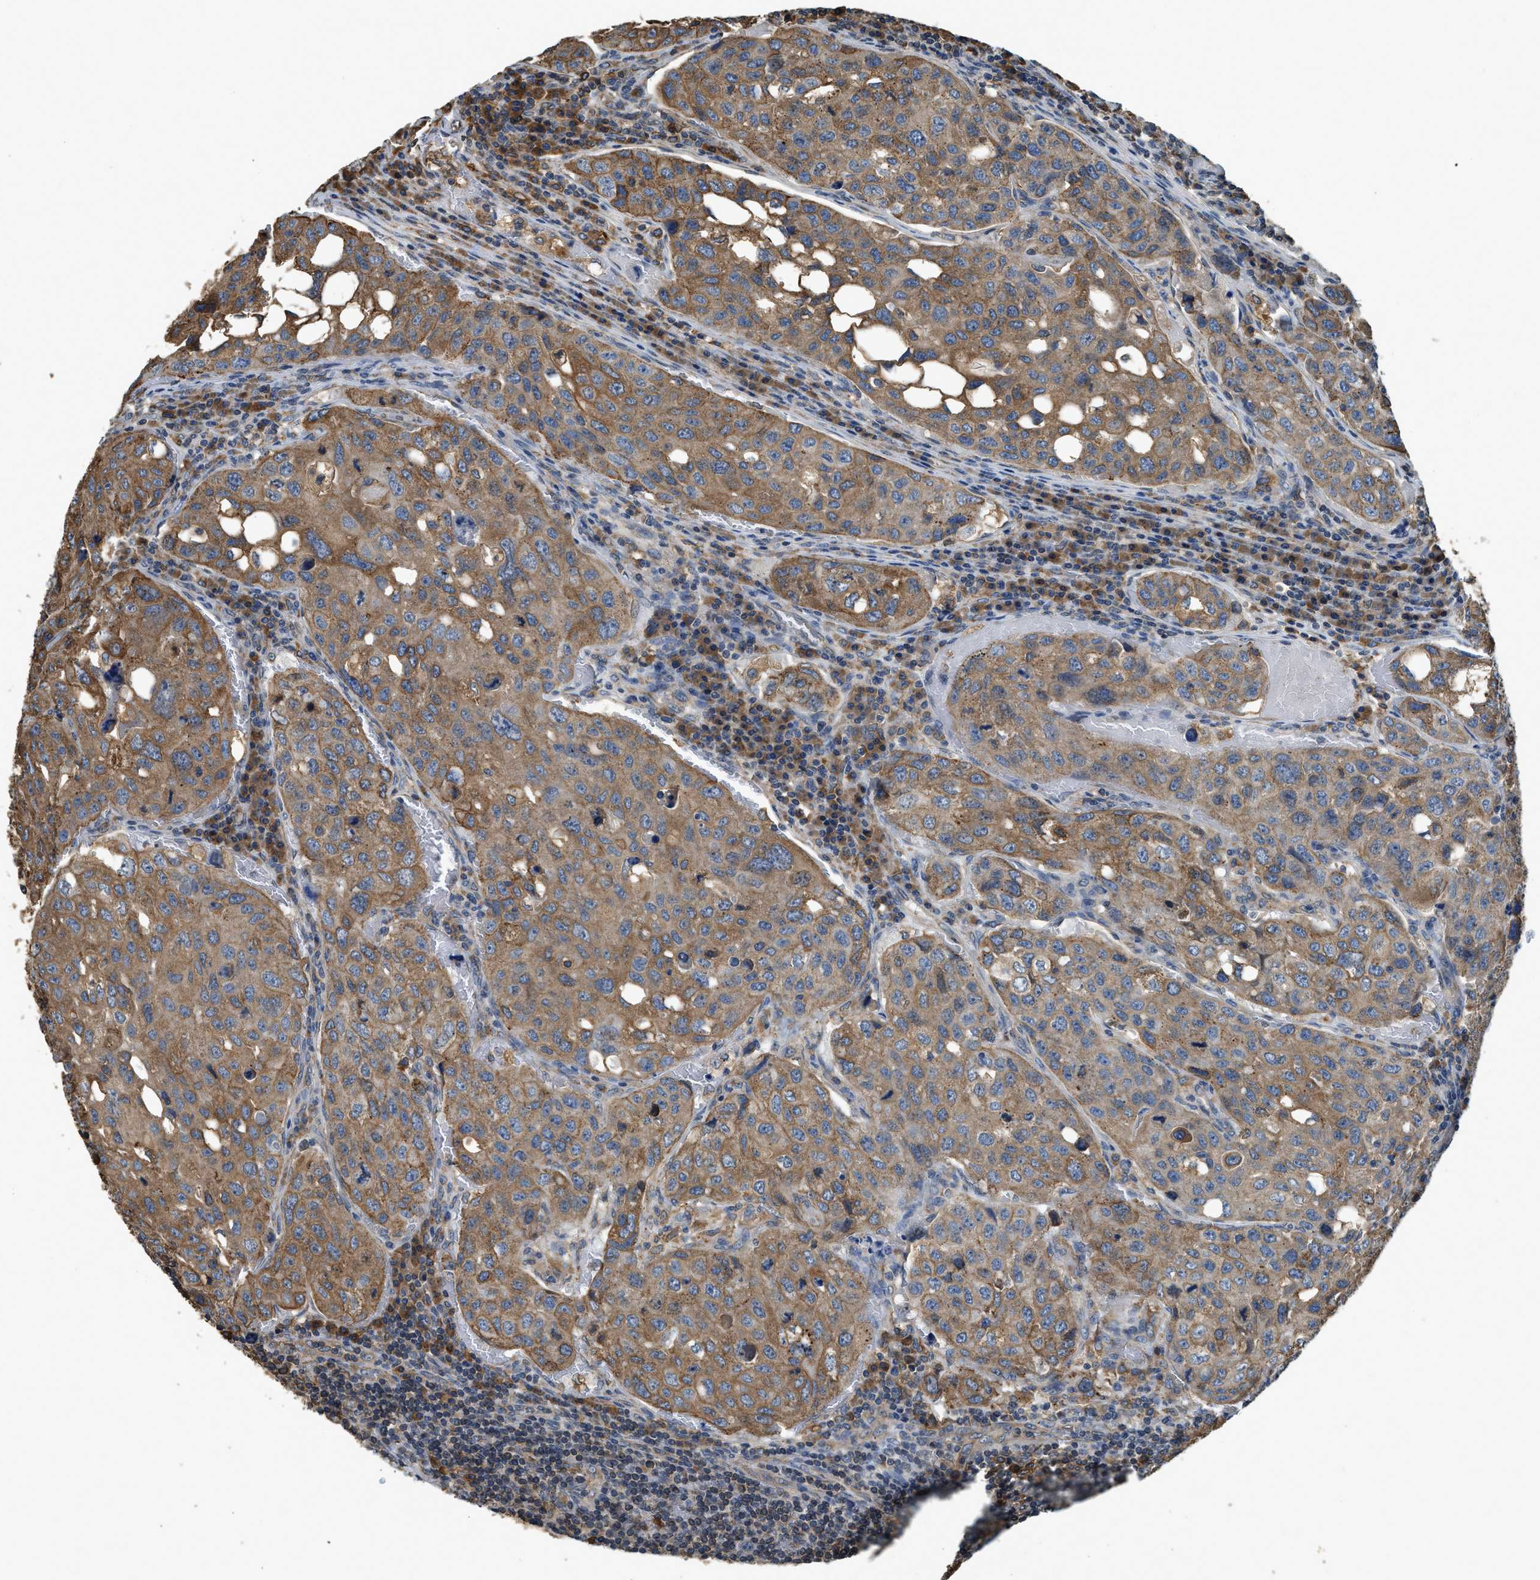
{"staining": {"intensity": "moderate", "quantity": ">75%", "location": "cytoplasmic/membranous"}, "tissue": "urothelial cancer", "cell_type": "Tumor cells", "image_type": "cancer", "snomed": [{"axis": "morphology", "description": "Urothelial carcinoma, High grade"}, {"axis": "topography", "description": "Lymph node"}, {"axis": "topography", "description": "Urinary bladder"}], "caption": "Brown immunohistochemical staining in human urothelial carcinoma (high-grade) displays moderate cytoplasmic/membranous staining in approximately >75% of tumor cells. The staining is performed using DAB (3,3'-diaminobenzidine) brown chromogen to label protein expression. The nuclei are counter-stained blue using hematoxylin.", "gene": "BCAP31", "patient": {"sex": "male", "age": 51}}